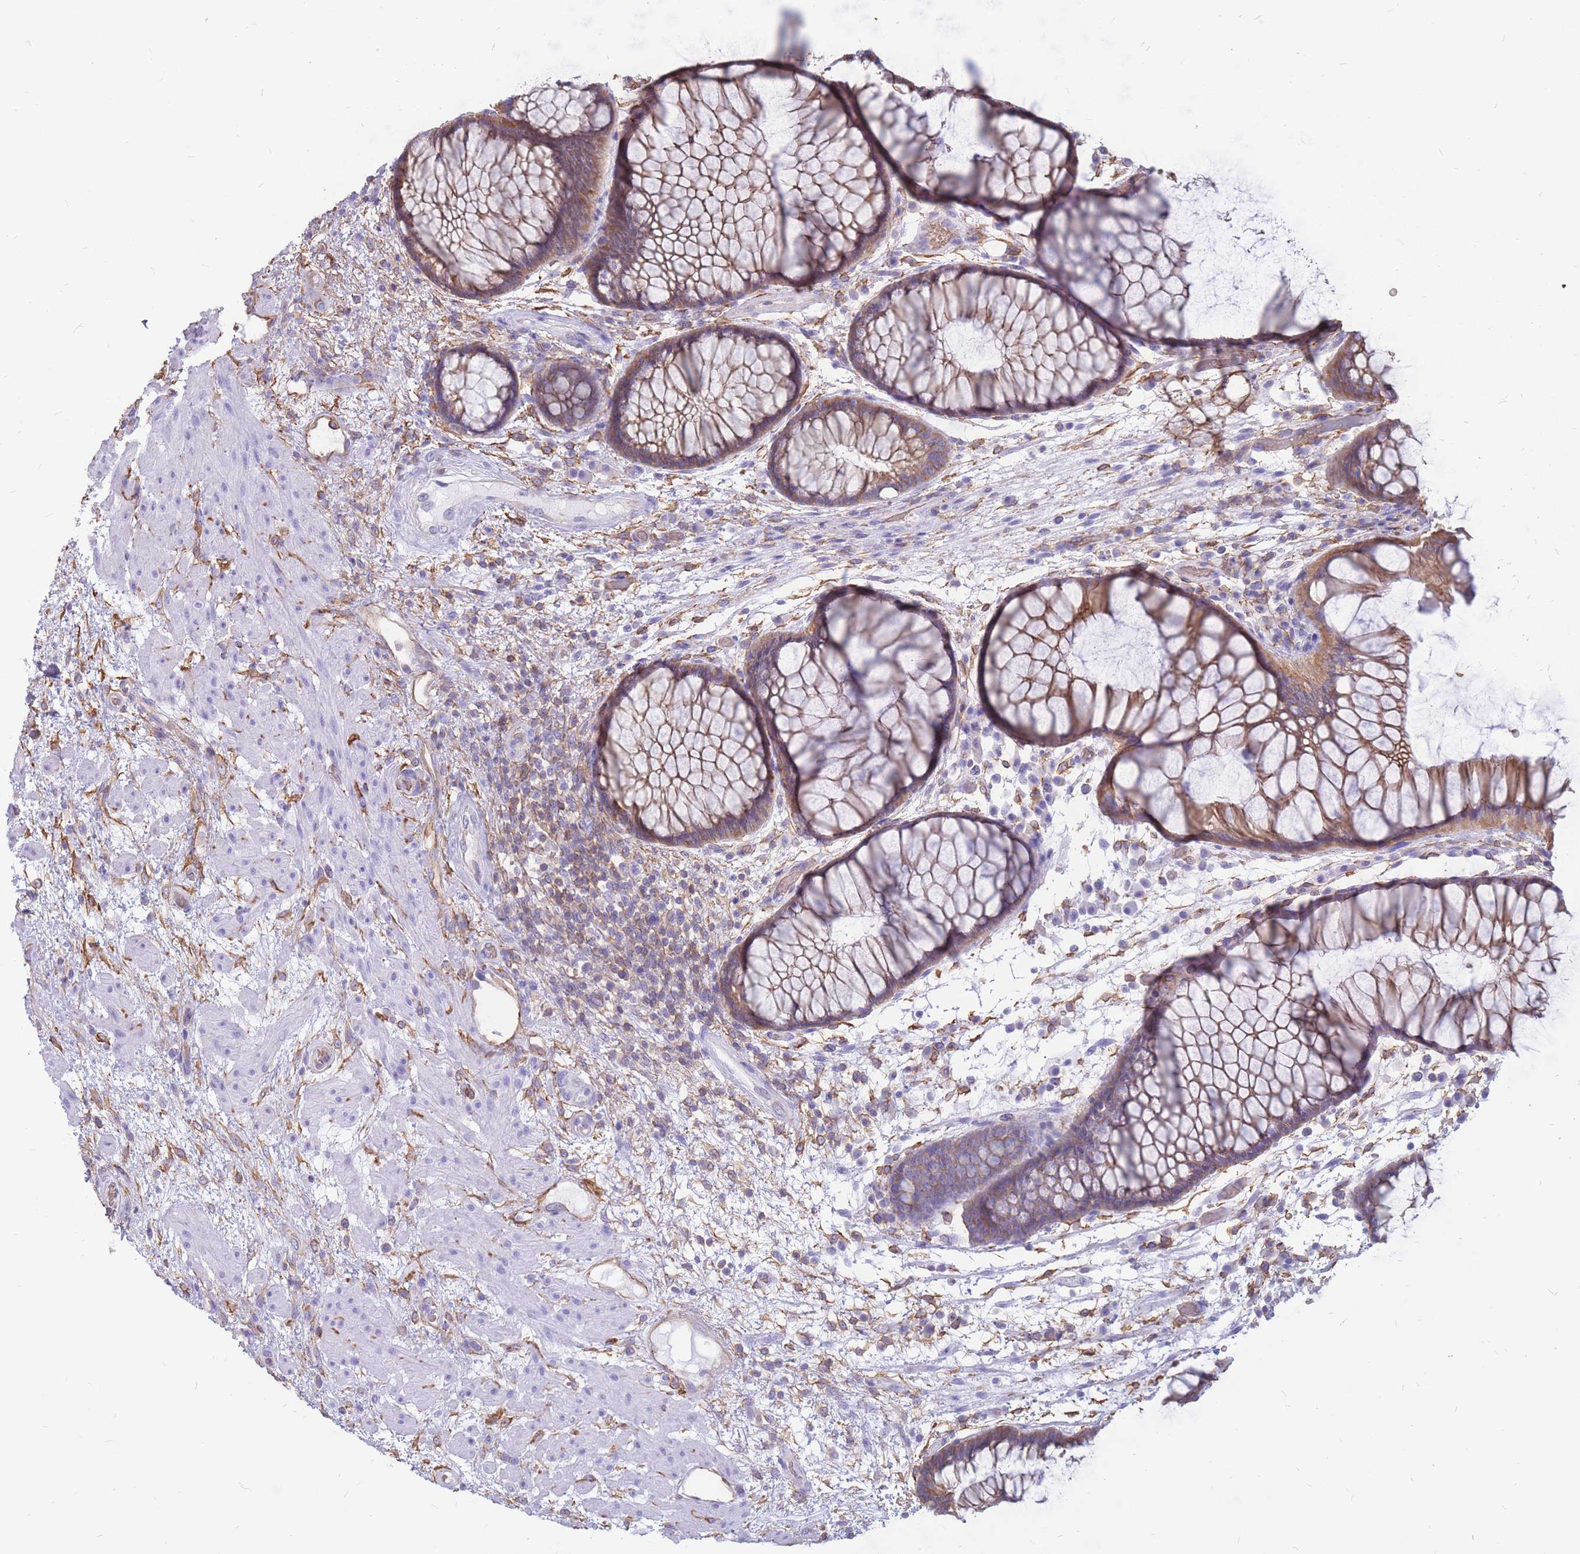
{"staining": {"intensity": "moderate", "quantity": ">75%", "location": "cytoplasmic/membranous"}, "tissue": "rectum", "cell_type": "Glandular cells", "image_type": "normal", "snomed": [{"axis": "morphology", "description": "Normal tissue, NOS"}, {"axis": "topography", "description": "Rectum"}], "caption": "A brown stain shows moderate cytoplasmic/membranous expression of a protein in glandular cells of normal human rectum. (DAB IHC with brightfield microscopy, high magnification).", "gene": "ADD2", "patient": {"sex": "male", "age": 51}}